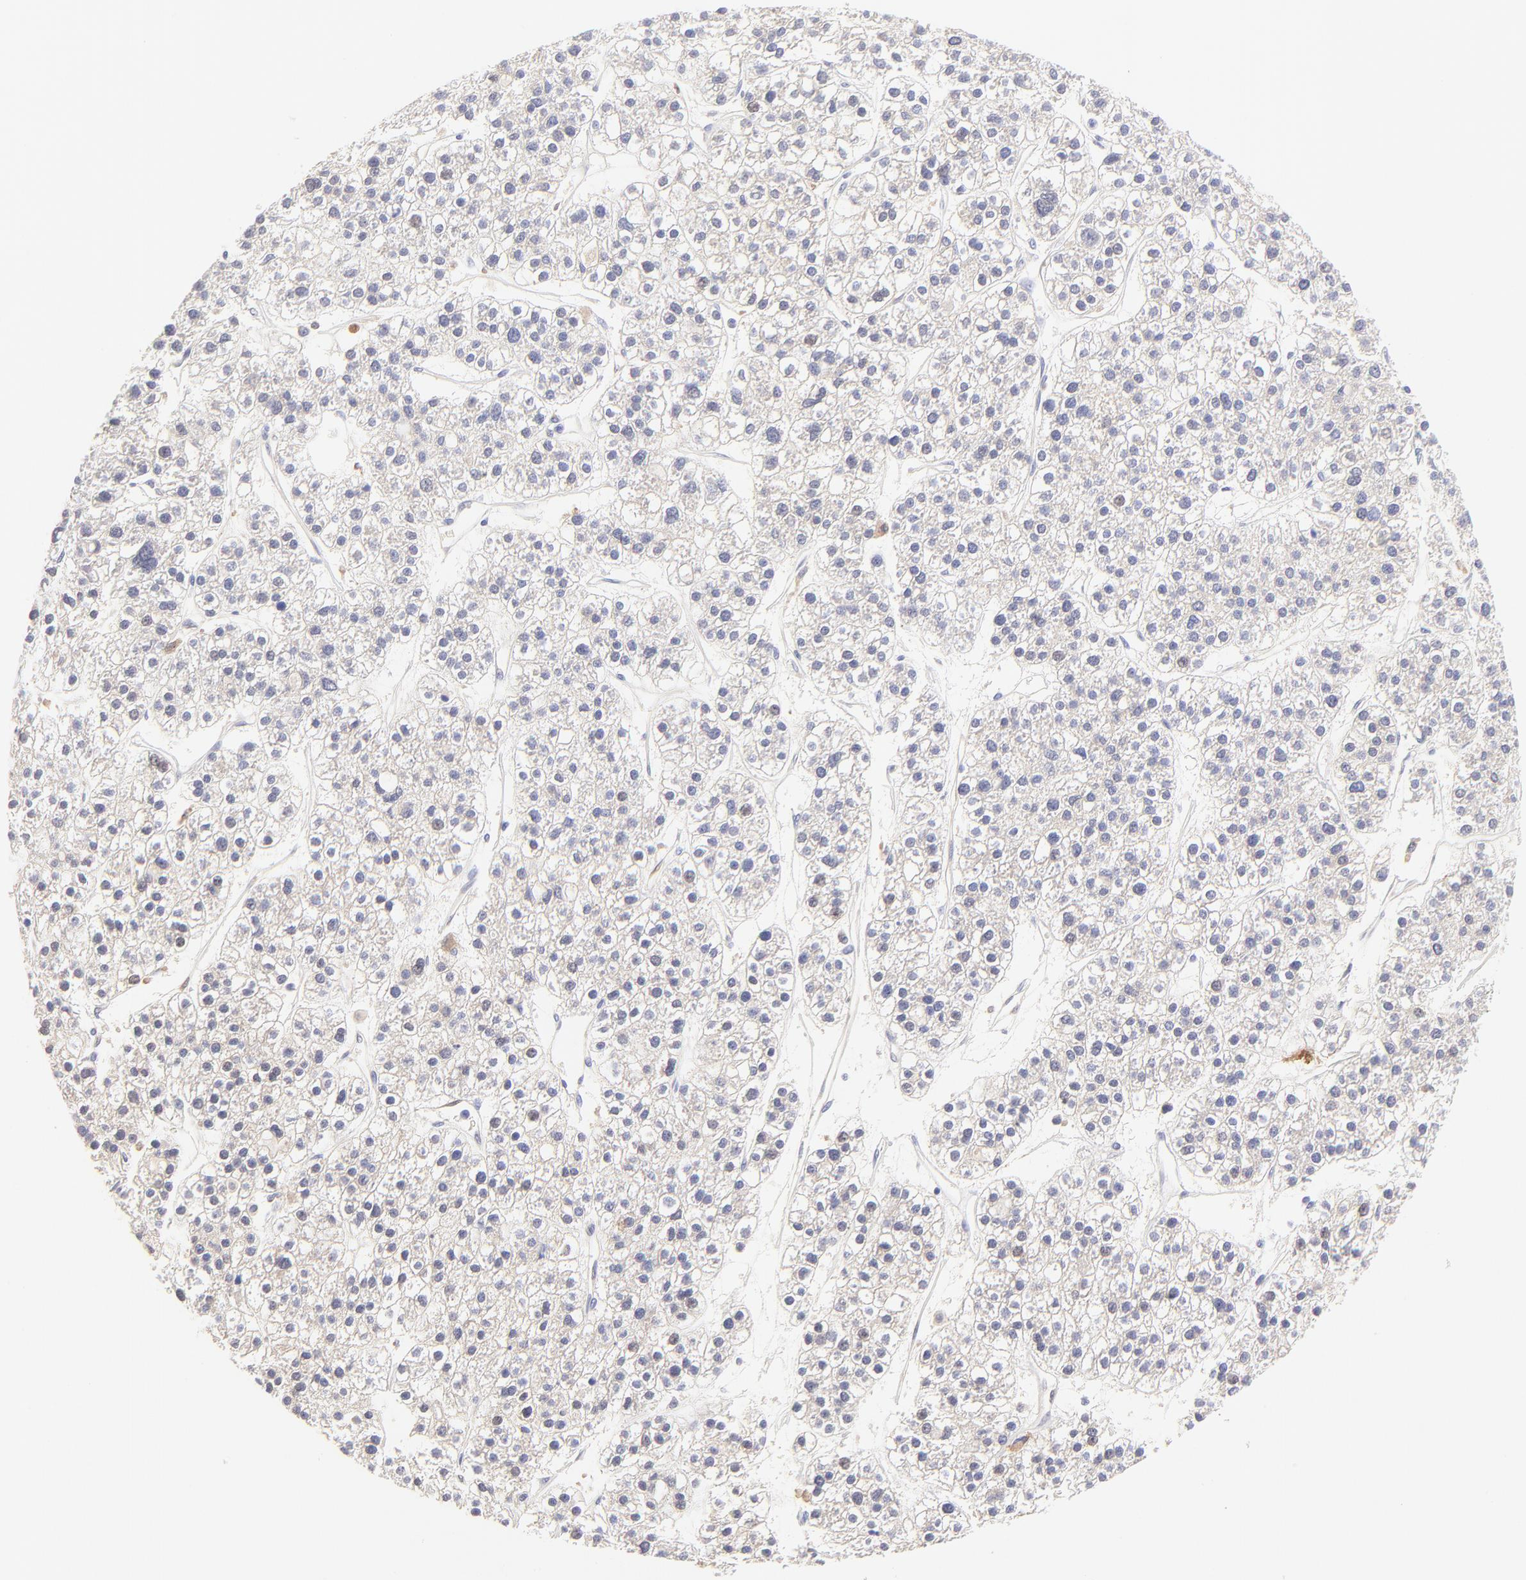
{"staining": {"intensity": "negative", "quantity": "none", "location": "none"}, "tissue": "liver cancer", "cell_type": "Tumor cells", "image_type": "cancer", "snomed": [{"axis": "morphology", "description": "Carcinoma, Hepatocellular, NOS"}, {"axis": "topography", "description": "Liver"}], "caption": "Tumor cells are negative for brown protein staining in hepatocellular carcinoma (liver).", "gene": "HYAL1", "patient": {"sex": "female", "age": 85}}